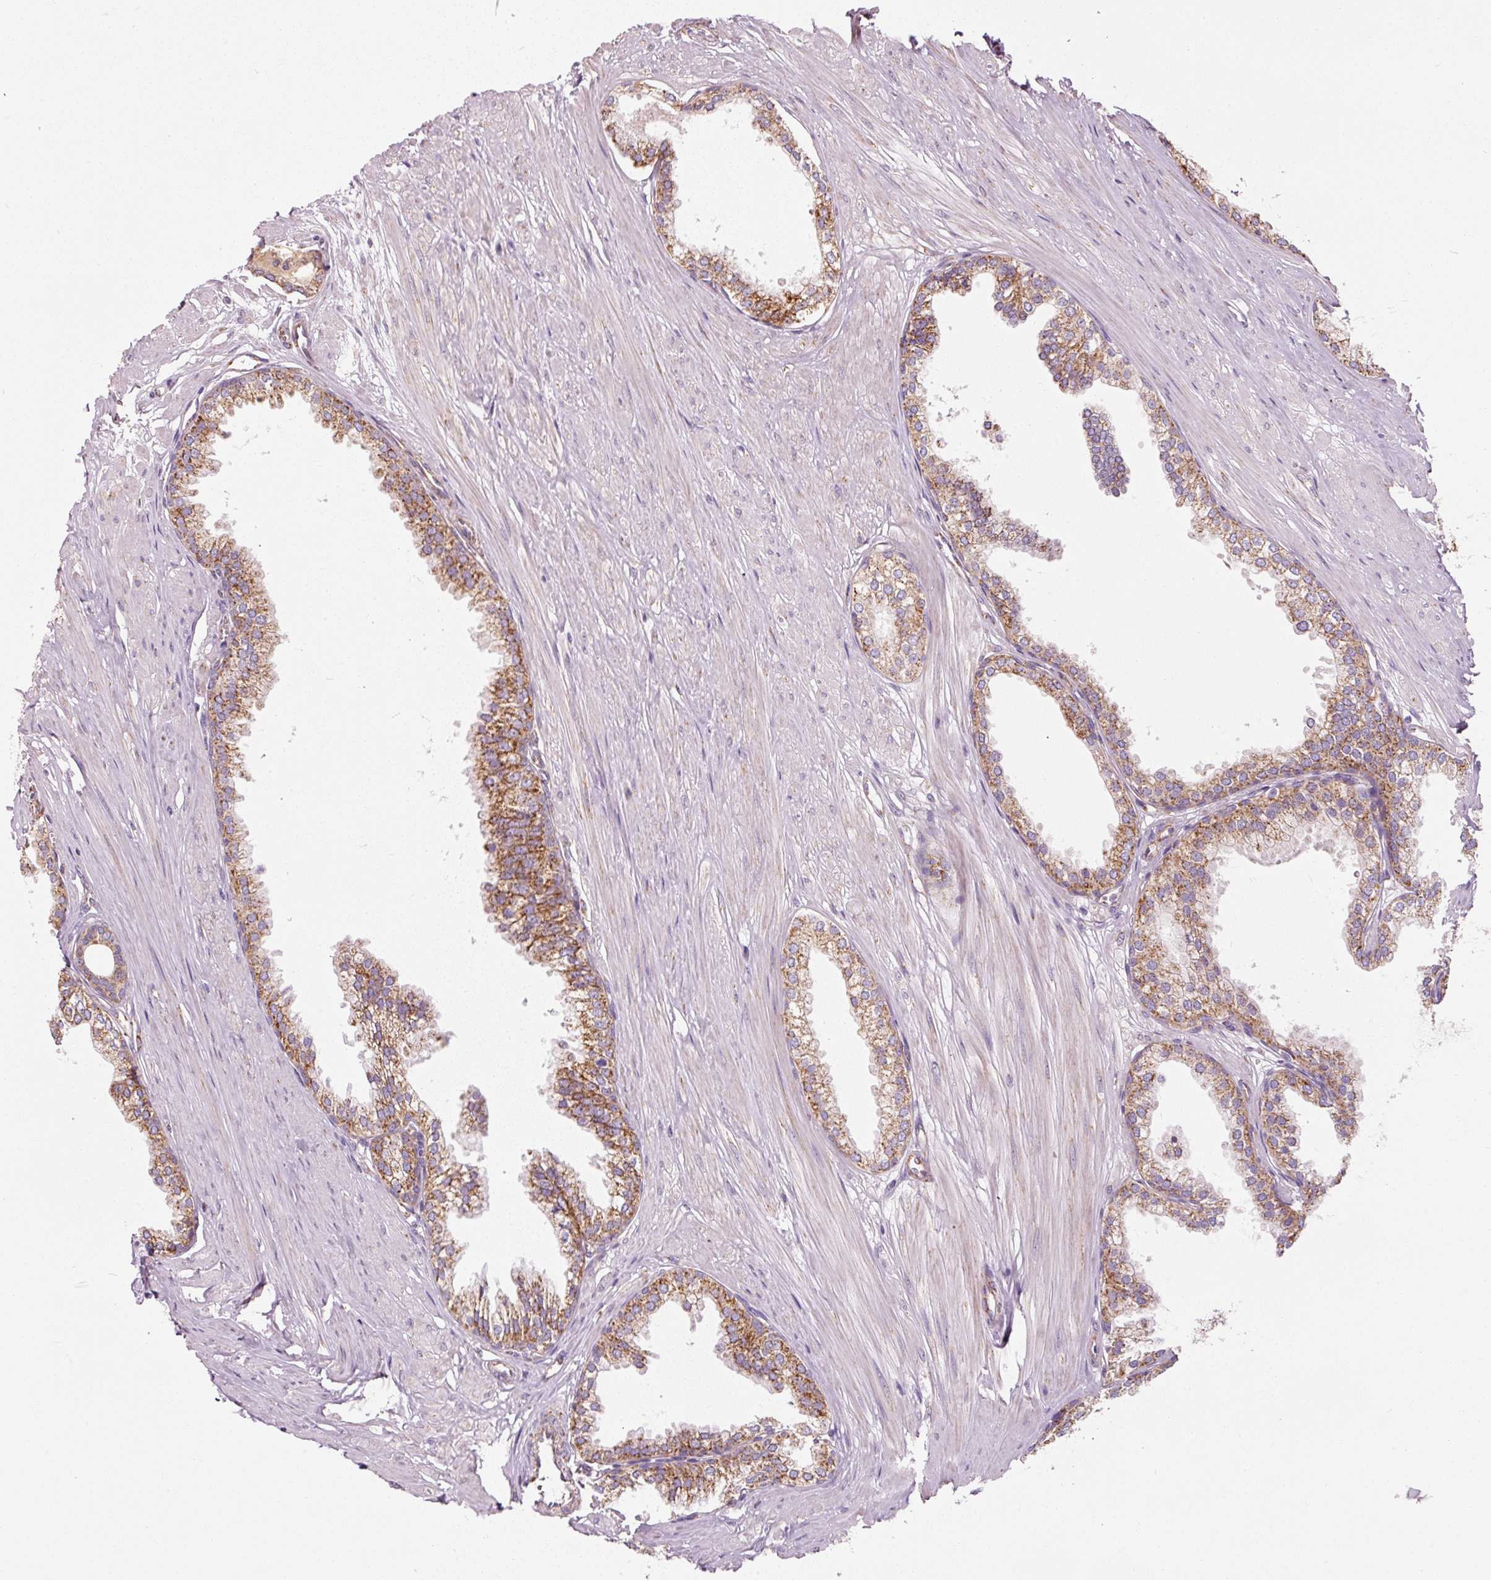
{"staining": {"intensity": "strong", "quantity": "25%-75%", "location": "cytoplasmic/membranous"}, "tissue": "prostate", "cell_type": "Glandular cells", "image_type": "normal", "snomed": [{"axis": "morphology", "description": "Normal tissue, NOS"}, {"axis": "topography", "description": "Prostate"}, {"axis": "topography", "description": "Peripheral nerve tissue"}], "caption": "About 25%-75% of glandular cells in unremarkable human prostate reveal strong cytoplasmic/membranous protein staining as visualized by brown immunohistochemical staining.", "gene": "NDUFB4", "patient": {"sex": "male", "age": 55}}